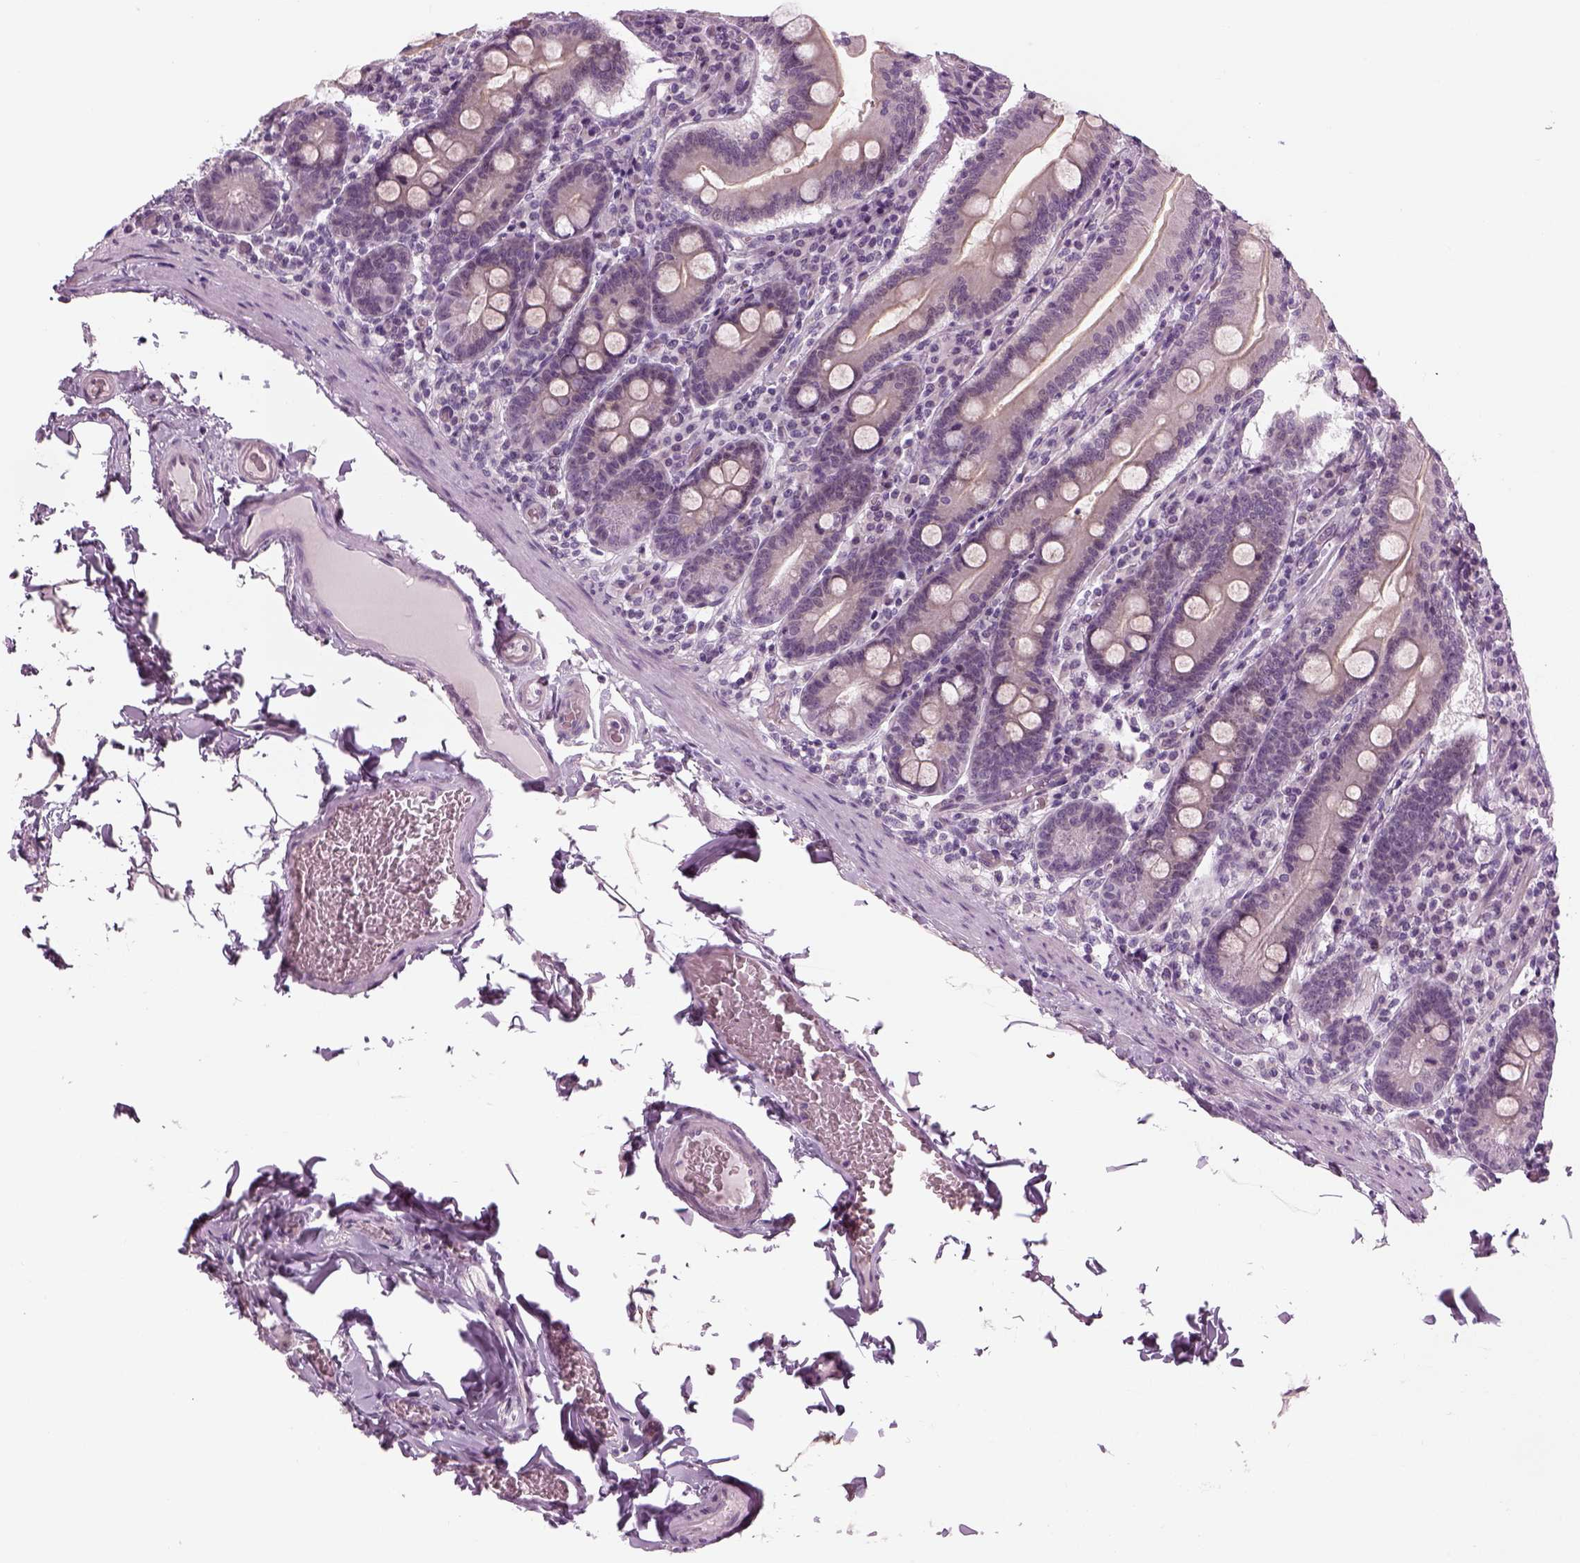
{"staining": {"intensity": "negative", "quantity": "none", "location": "none"}, "tissue": "small intestine", "cell_type": "Glandular cells", "image_type": "normal", "snomed": [{"axis": "morphology", "description": "Normal tissue, NOS"}, {"axis": "topography", "description": "Small intestine"}], "caption": "This is a image of IHC staining of benign small intestine, which shows no staining in glandular cells. (Stains: DAB immunohistochemistry with hematoxylin counter stain, Microscopy: brightfield microscopy at high magnification).", "gene": "LRRIQ3", "patient": {"sex": "male", "age": 37}}